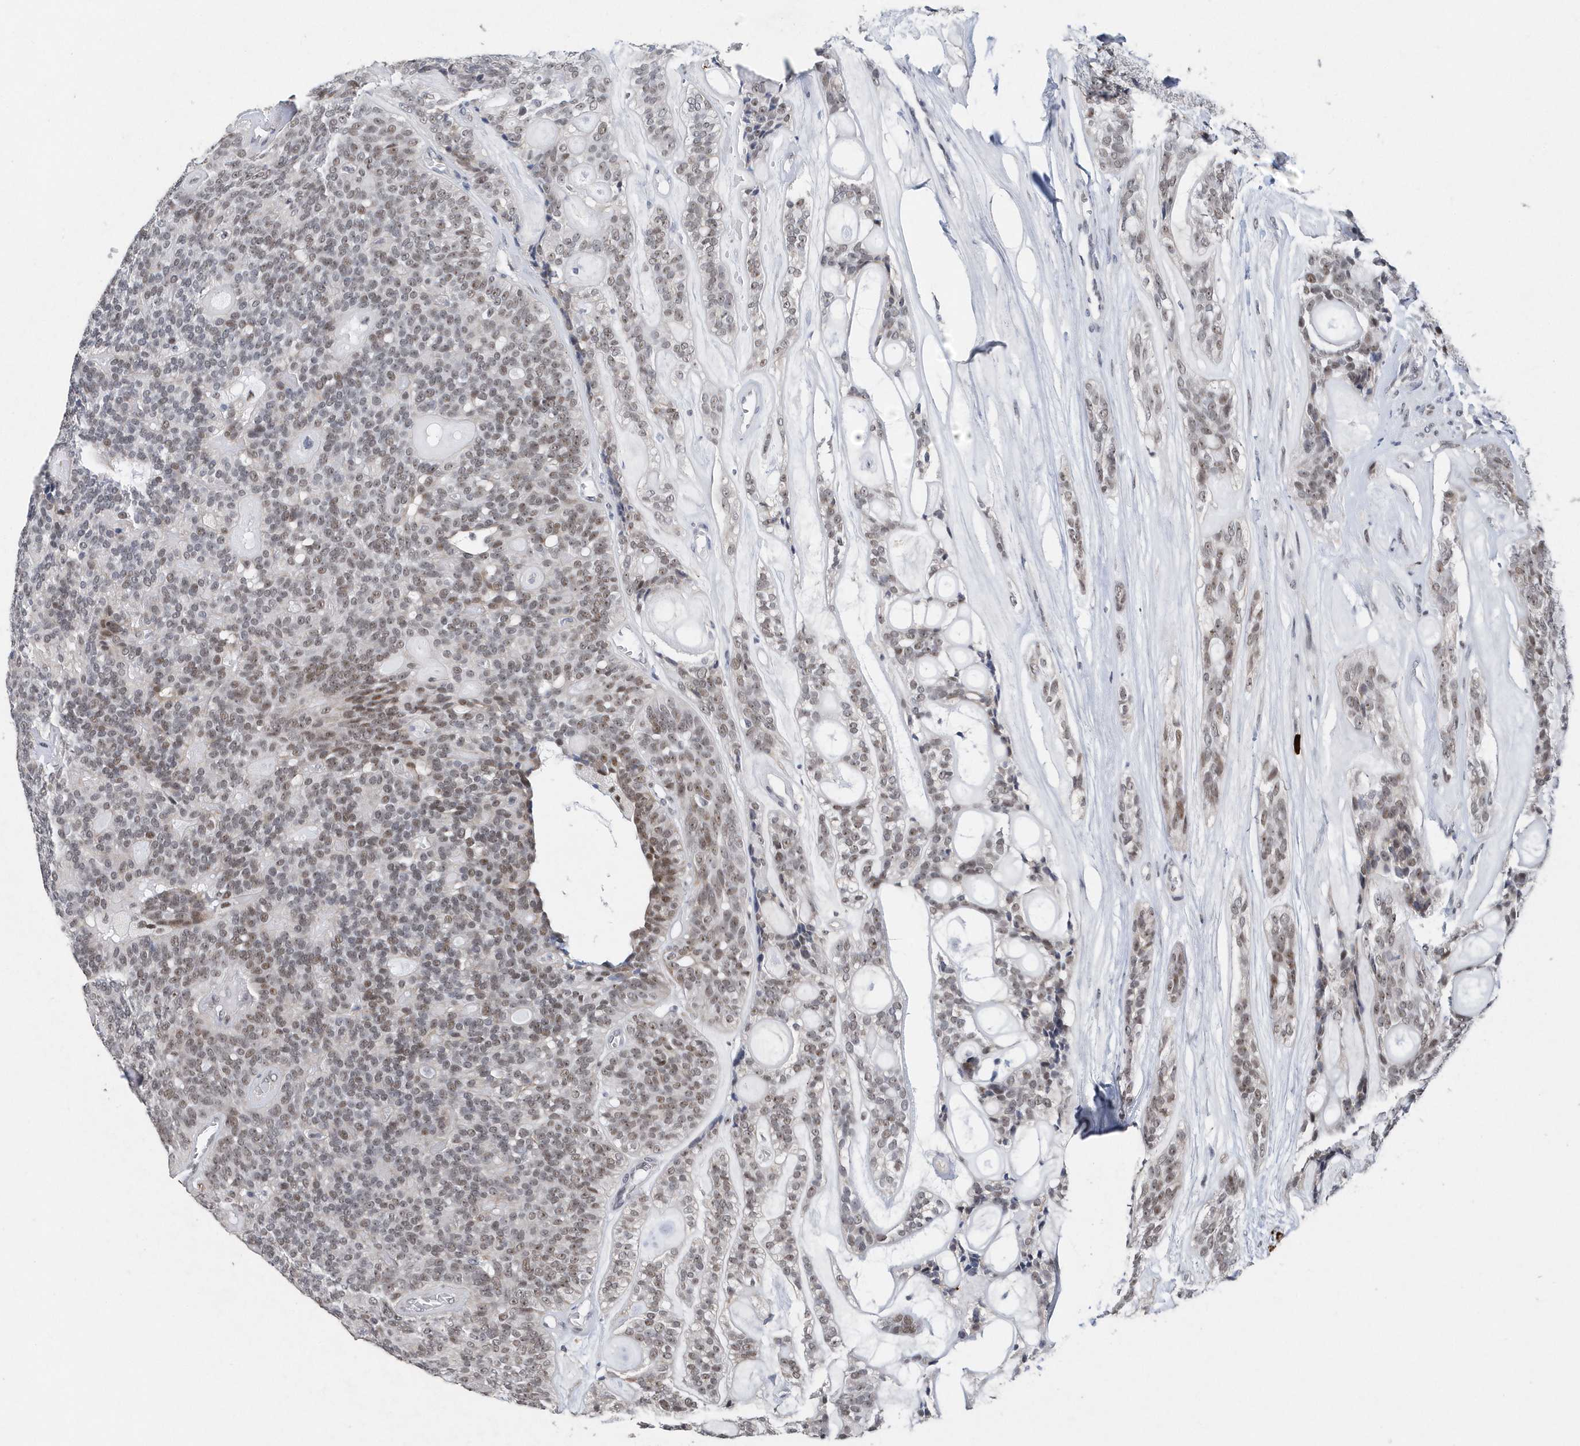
{"staining": {"intensity": "moderate", "quantity": "<25%", "location": "nuclear"}, "tissue": "head and neck cancer", "cell_type": "Tumor cells", "image_type": "cancer", "snomed": [{"axis": "morphology", "description": "Adenocarcinoma, NOS"}, {"axis": "topography", "description": "Head-Neck"}], "caption": "Immunohistochemistry histopathology image of neoplastic tissue: head and neck cancer stained using IHC exhibits low levels of moderate protein expression localized specifically in the nuclear of tumor cells, appearing as a nuclear brown color.", "gene": "RPP30", "patient": {"sex": "male", "age": 66}}